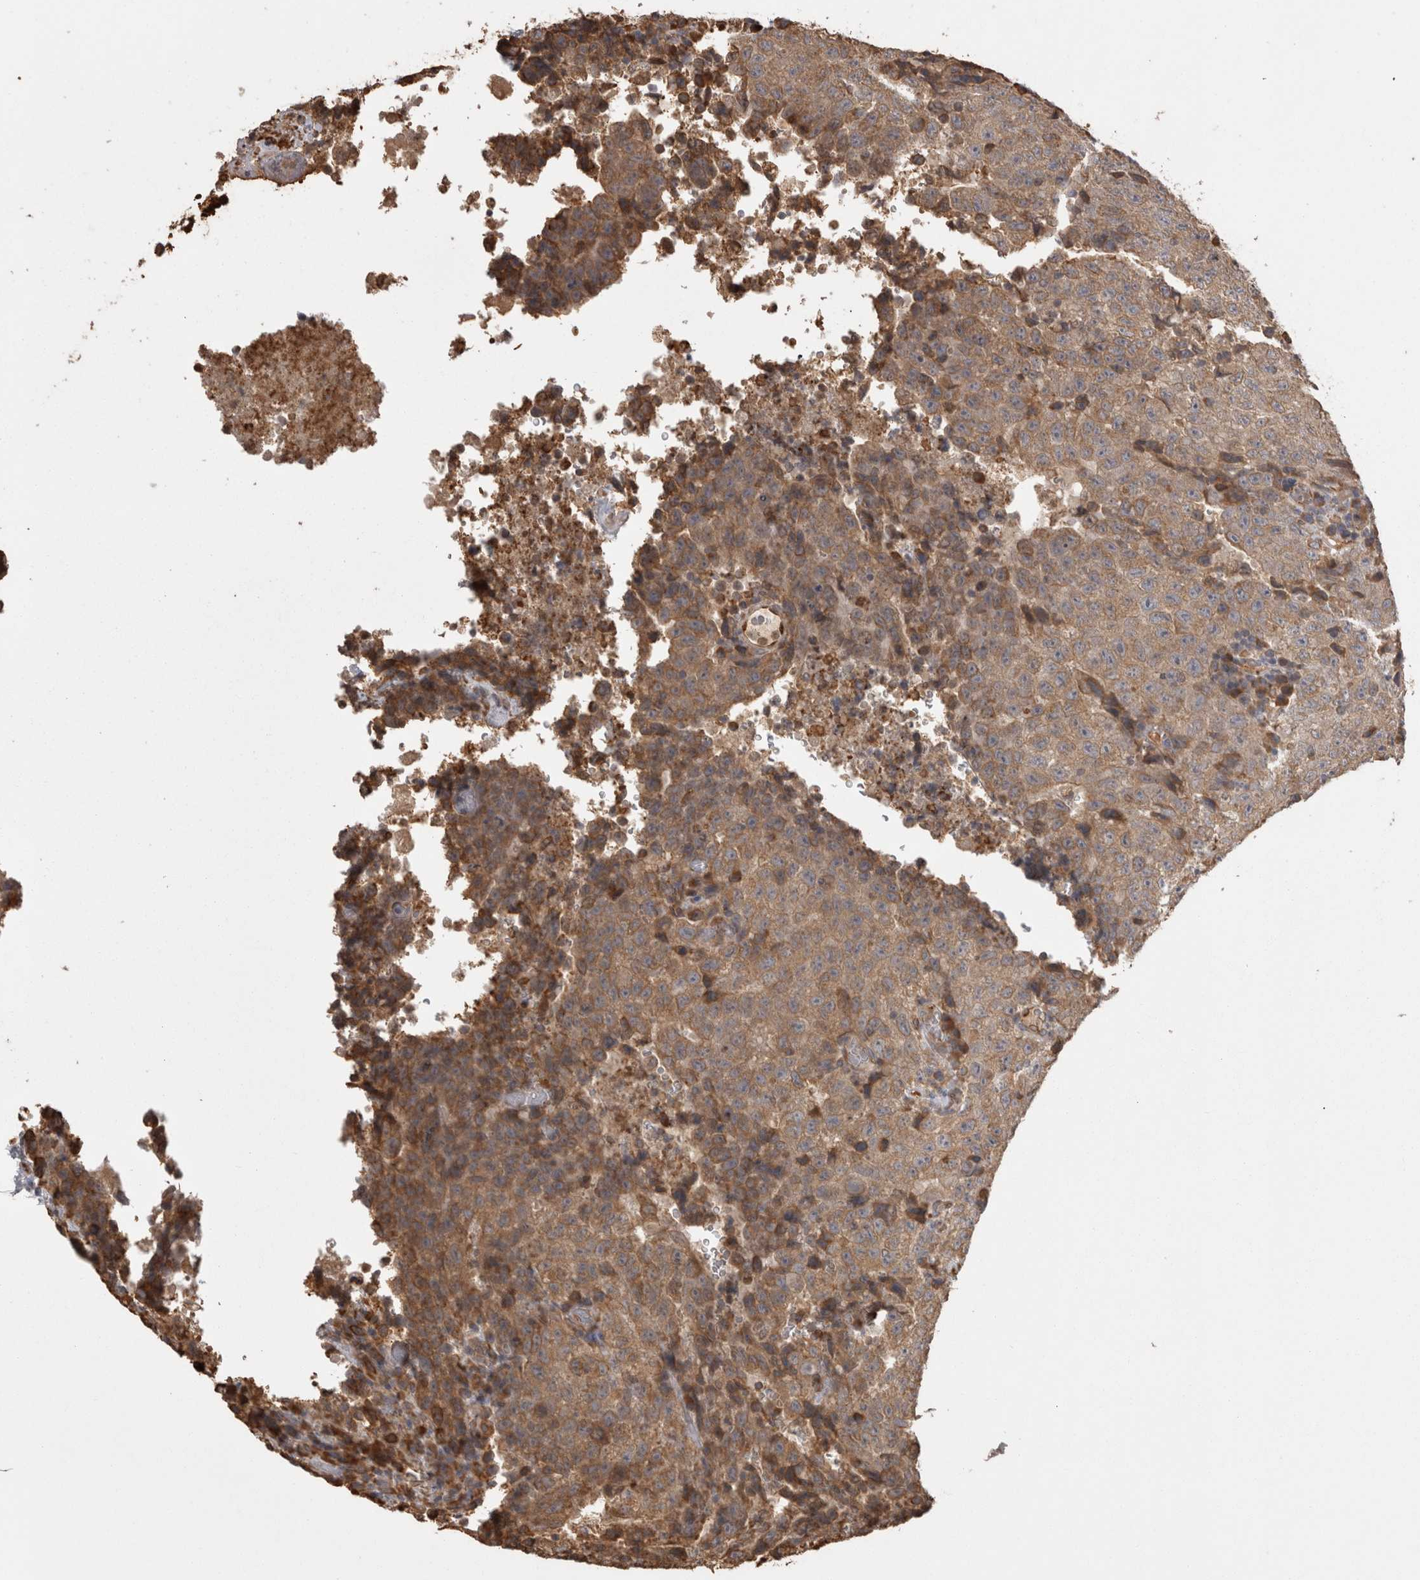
{"staining": {"intensity": "moderate", "quantity": ">75%", "location": "cytoplasmic/membranous"}, "tissue": "testis cancer", "cell_type": "Tumor cells", "image_type": "cancer", "snomed": [{"axis": "morphology", "description": "Necrosis, NOS"}, {"axis": "morphology", "description": "Carcinoma, Embryonal, NOS"}, {"axis": "topography", "description": "Testis"}], "caption": "This is an image of immunohistochemistry (IHC) staining of testis cancer (embryonal carcinoma), which shows moderate staining in the cytoplasmic/membranous of tumor cells.", "gene": "PON2", "patient": {"sex": "male", "age": 19}}